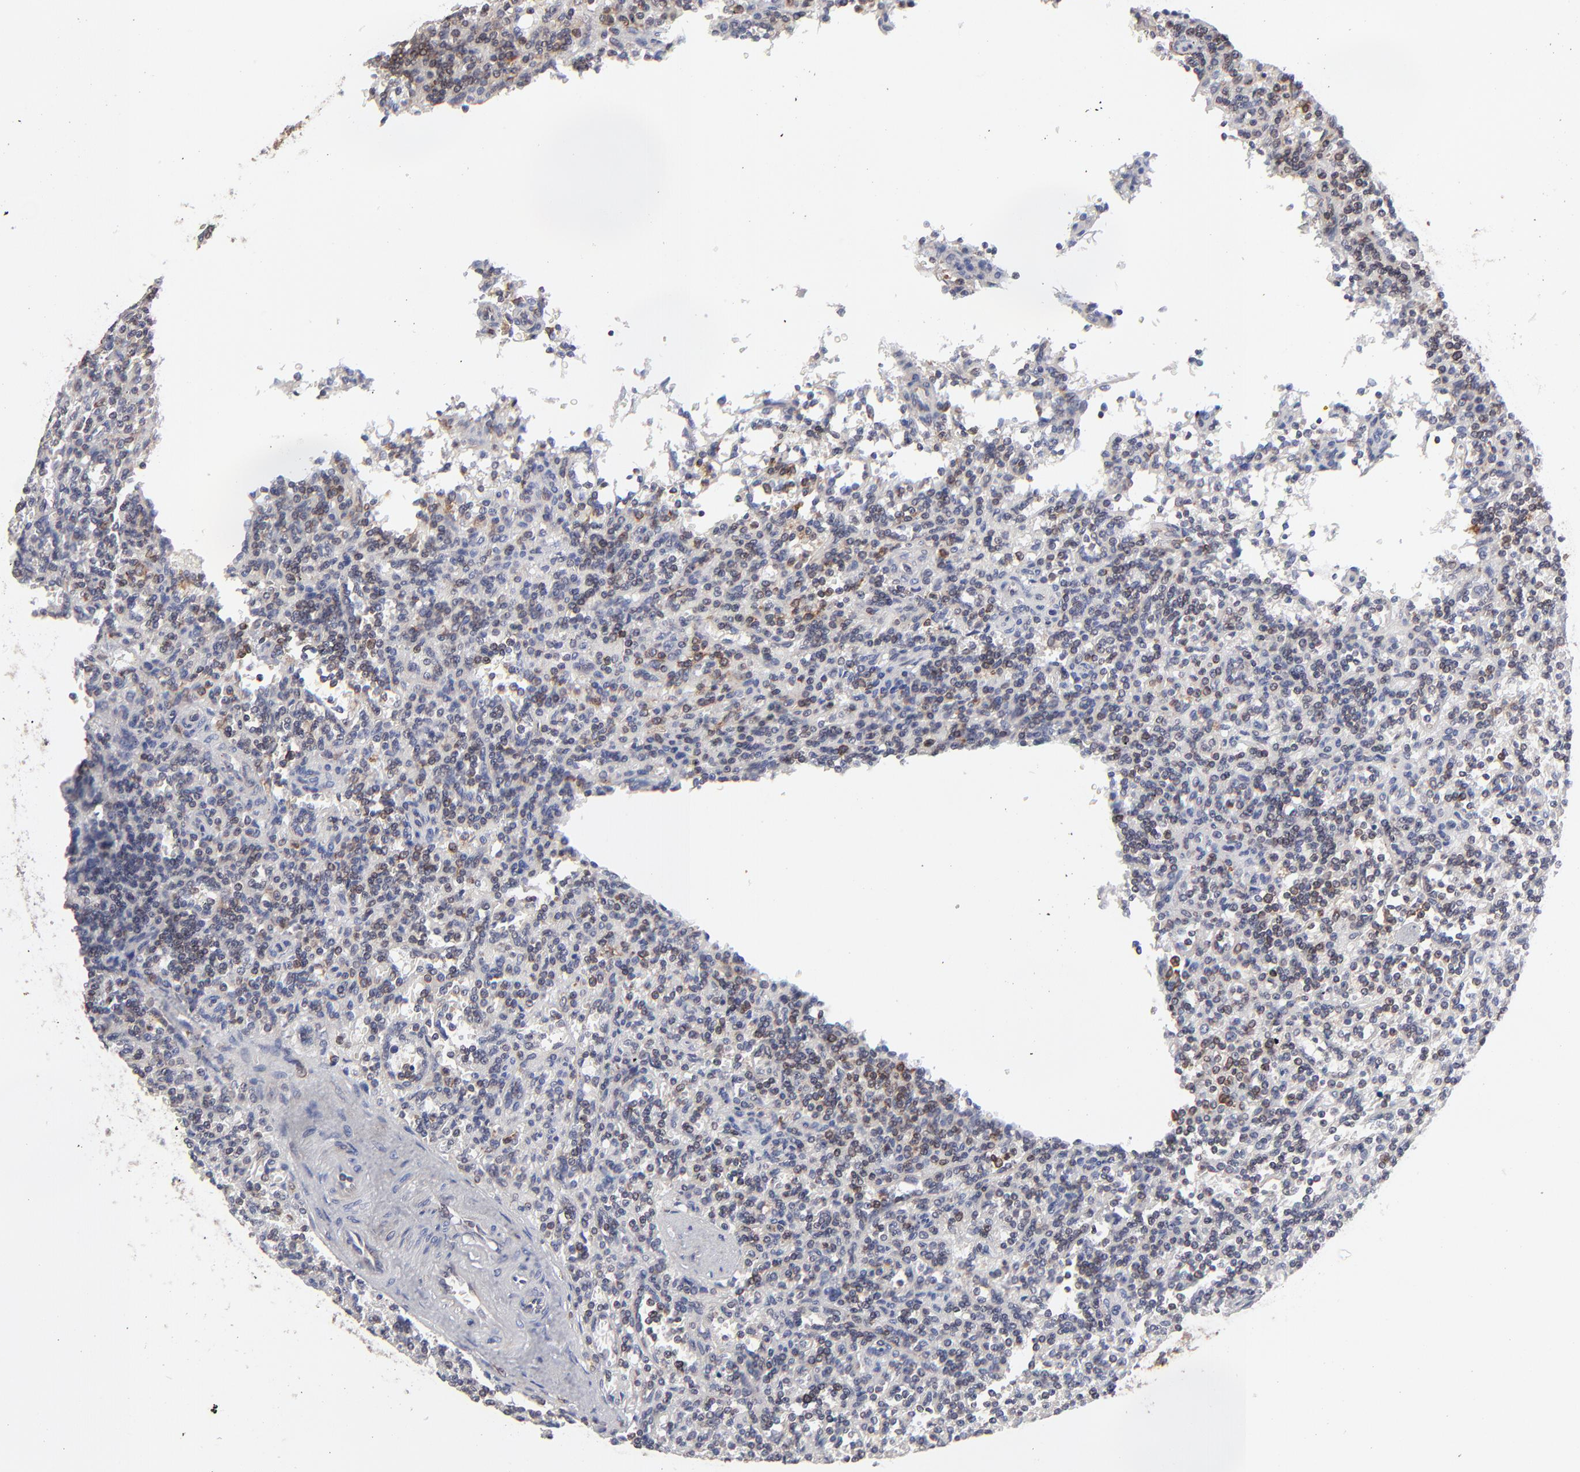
{"staining": {"intensity": "weak", "quantity": "<25%", "location": "cytoplasmic/membranous"}, "tissue": "lymphoma", "cell_type": "Tumor cells", "image_type": "cancer", "snomed": [{"axis": "morphology", "description": "Malignant lymphoma, non-Hodgkin's type, Low grade"}, {"axis": "topography", "description": "Spleen"}], "caption": "Immunohistochemistry histopathology image of neoplastic tissue: lymphoma stained with DAB demonstrates no significant protein positivity in tumor cells. (DAB IHC visualized using brightfield microscopy, high magnification).", "gene": "TMX1", "patient": {"sex": "male", "age": 73}}